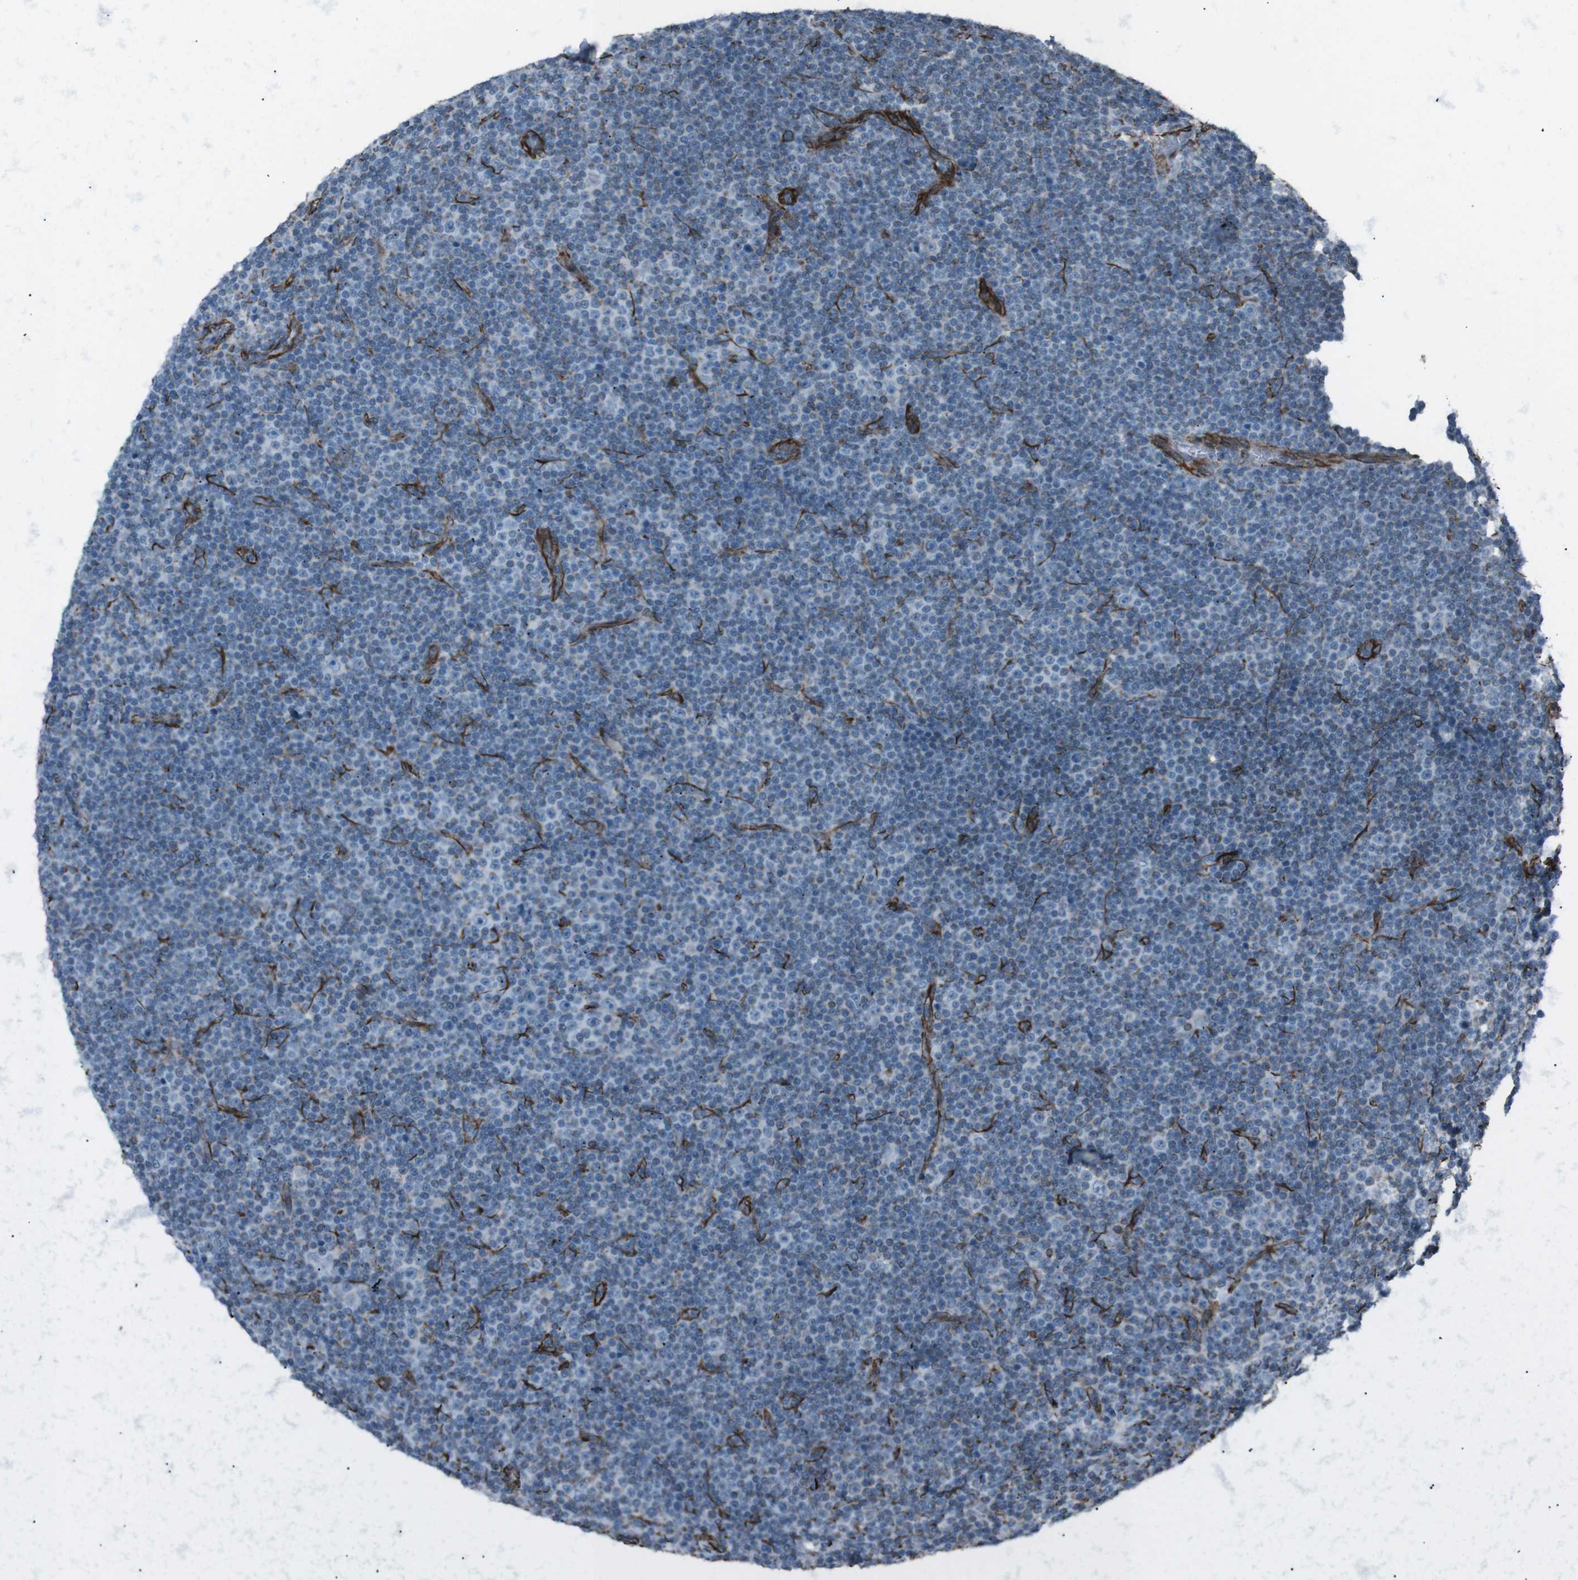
{"staining": {"intensity": "negative", "quantity": "none", "location": "none"}, "tissue": "lymphoma", "cell_type": "Tumor cells", "image_type": "cancer", "snomed": [{"axis": "morphology", "description": "Malignant lymphoma, non-Hodgkin's type, Low grade"}, {"axis": "topography", "description": "Lymph node"}], "caption": "A high-resolution image shows IHC staining of low-grade malignant lymphoma, non-Hodgkin's type, which reveals no significant expression in tumor cells. (DAB (3,3'-diaminobenzidine) immunohistochemistry with hematoxylin counter stain).", "gene": "ZDHHC6", "patient": {"sex": "female", "age": 67}}